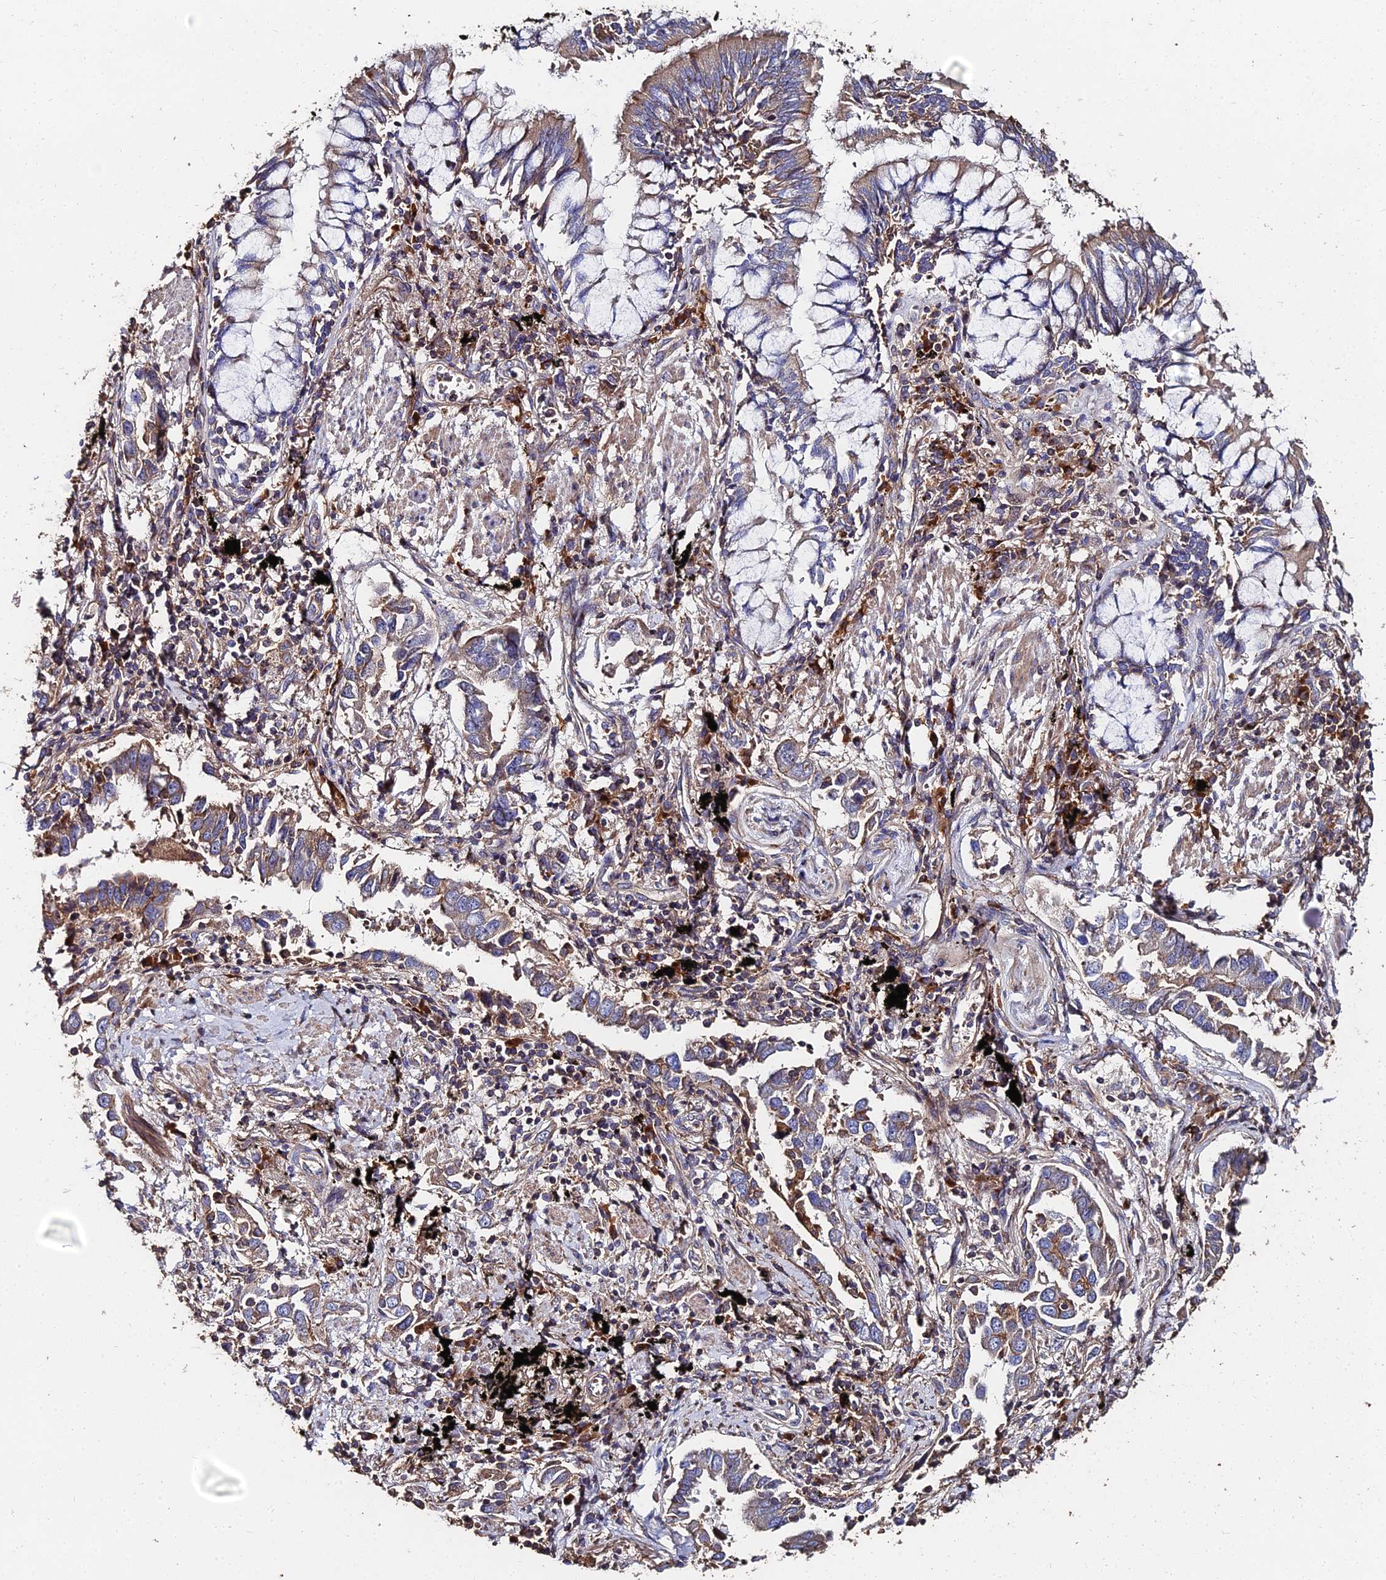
{"staining": {"intensity": "weak", "quantity": "25%-75%", "location": "cytoplasmic/membranous"}, "tissue": "lung cancer", "cell_type": "Tumor cells", "image_type": "cancer", "snomed": [{"axis": "morphology", "description": "Adenocarcinoma, NOS"}, {"axis": "topography", "description": "Lung"}], "caption": "Lung cancer tissue displays weak cytoplasmic/membranous expression in approximately 25%-75% of tumor cells, visualized by immunohistochemistry. (DAB = brown stain, brightfield microscopy at high magnification).", "gene": "EXT1", "patient": {"sex": "male", "age": 67}}